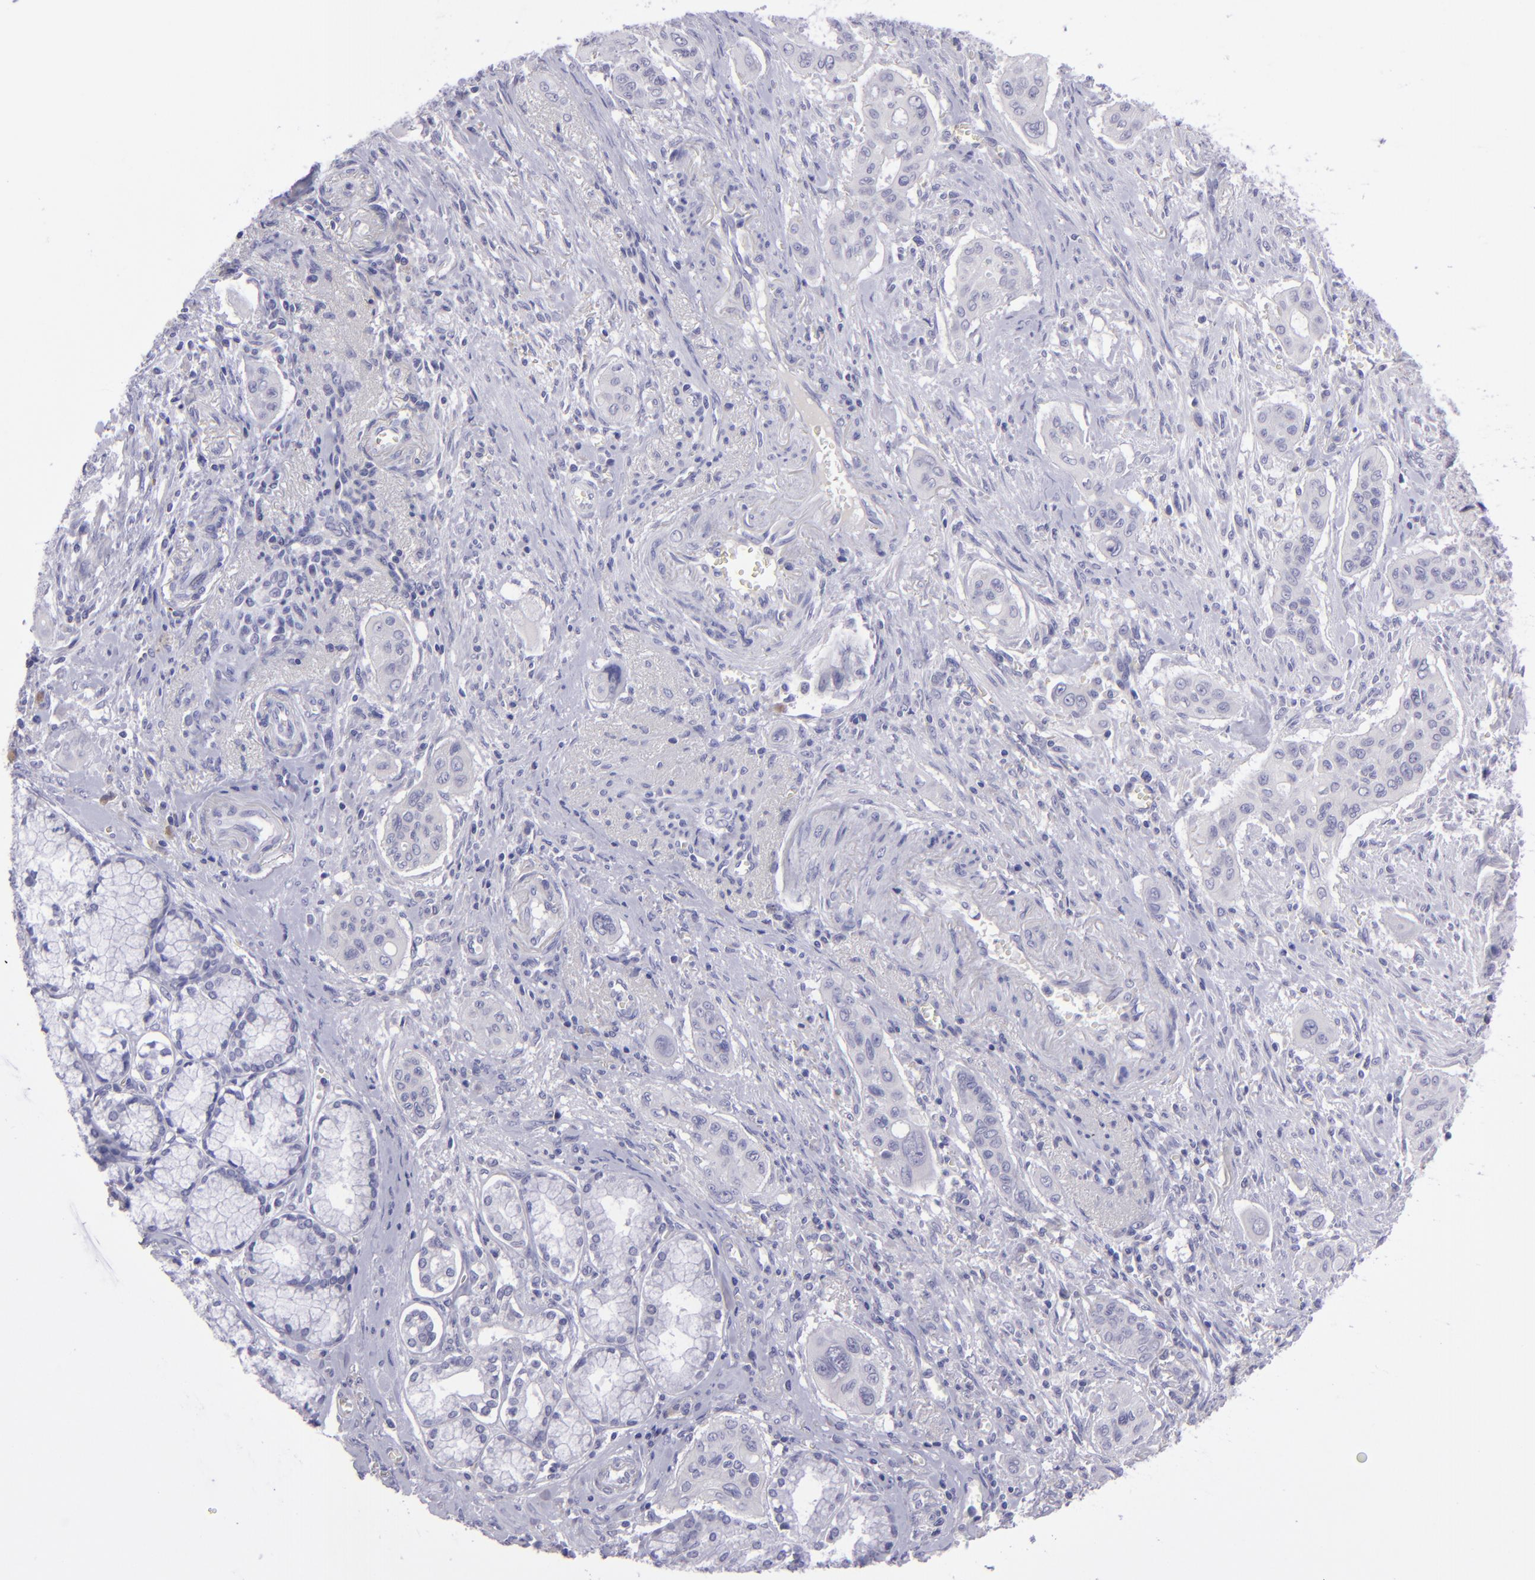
{"staining": {"intensity": "negative", "quantity": "none", "location": "none"}, "tissue": "pancreatic cancer", "cell_type": "Tumor cells", "image_type": "cancer", "snomed": [{"axis": "morphology", "description": "Adenocarcinoma, NOS"}, {"axis": "topography", "description": "Pancreas"}], "caption": "Pancreatic cancer (adenocarcinoma) stained for a protein using immunohistochemistry exhibits no staining tumor cells.", "gene": "POU2F2", "patient": {"sex": "male", "age": 77}}